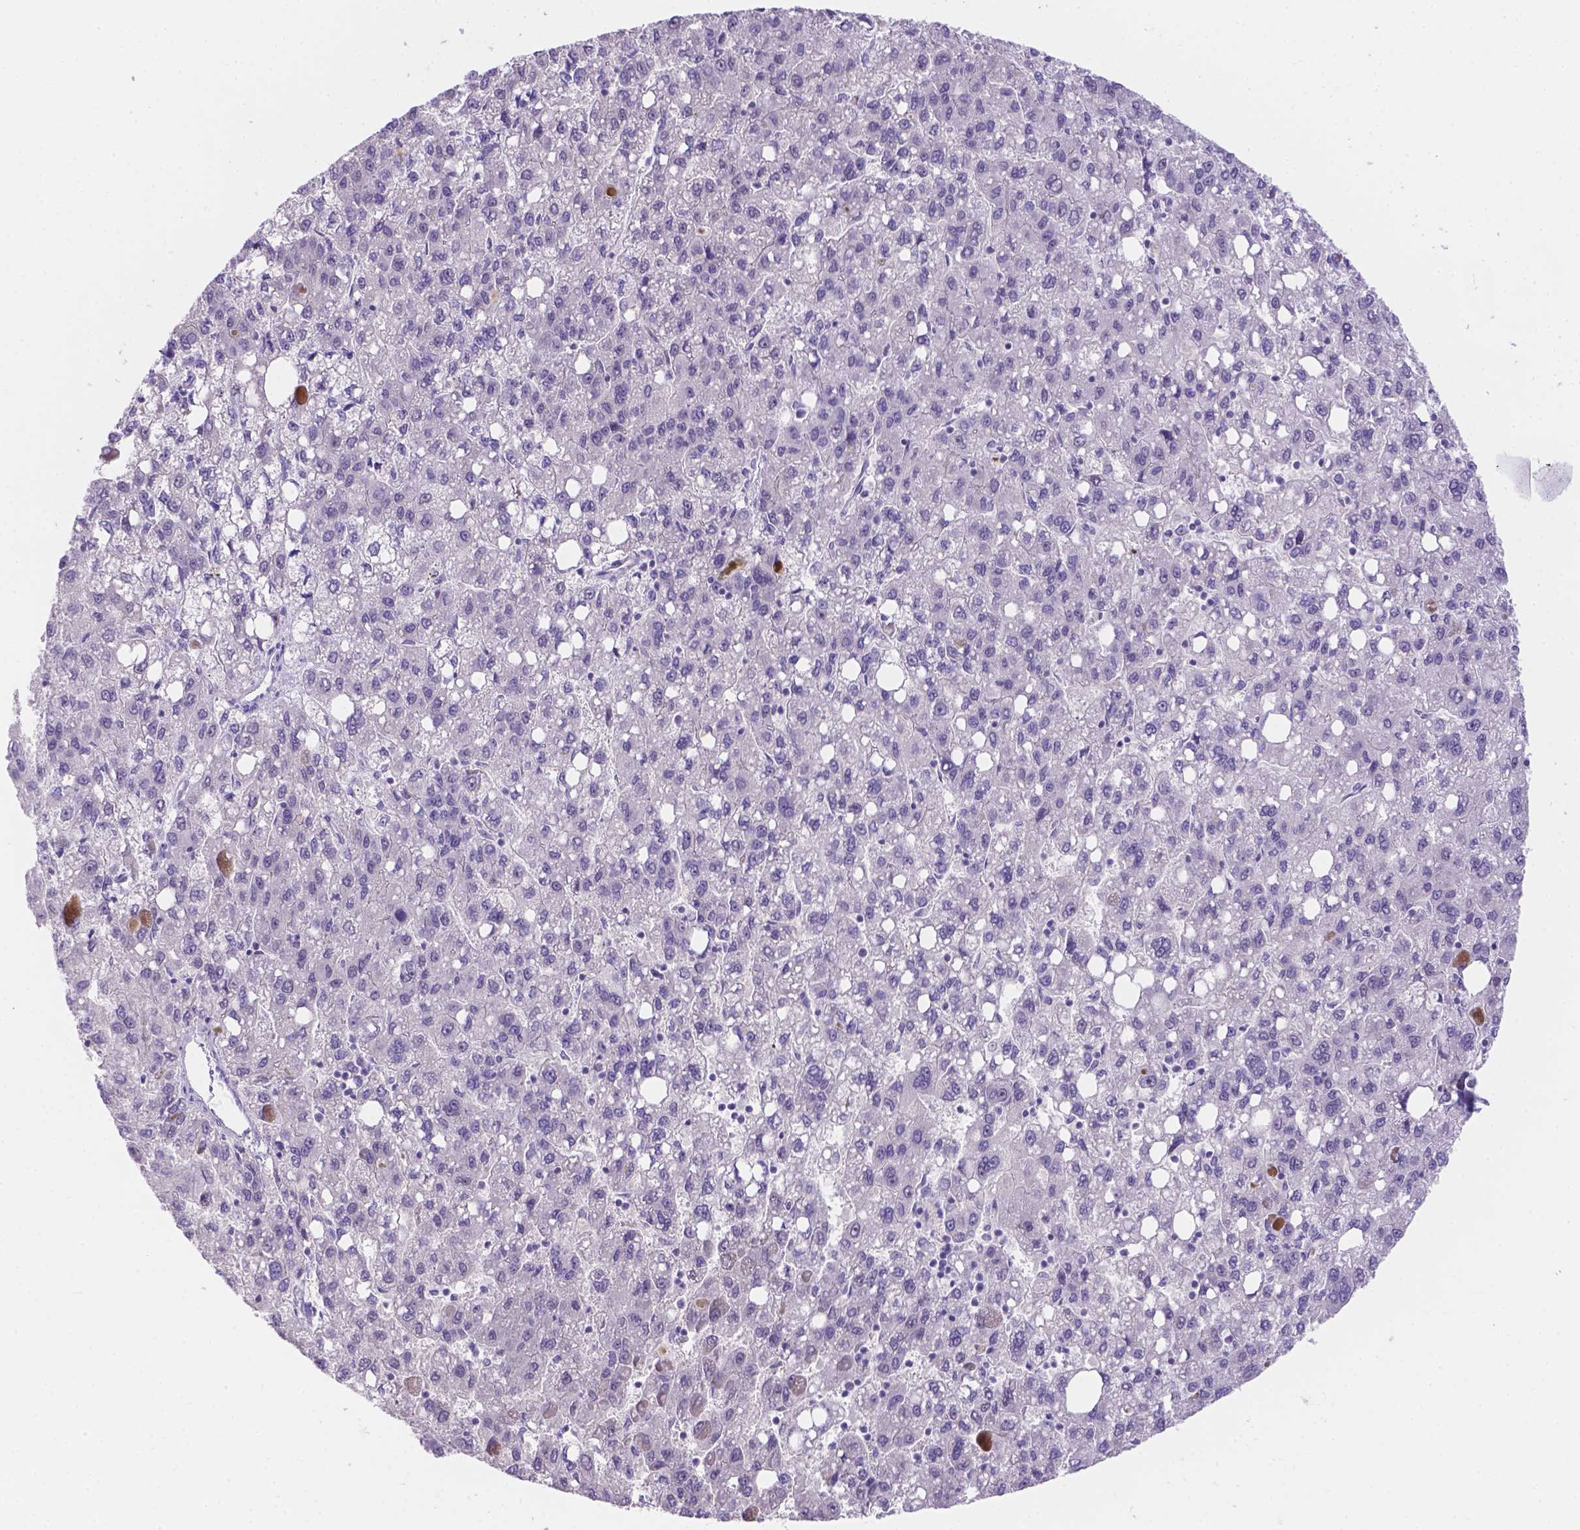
{"staining": {"intensity": "negative", "quantity": "none", "location": "none"}, "tissue": "liver cancer", "cell_type": "Tumor cells", "image_type": "cancer", "snomed": [{"axis": "morphology", "description": "Carcinoma, Hepatocellular, NOS"}, {"axis": "topography", "description": "Liver"}], "caption": "The photomicrograph shows no significant staining in tumor cells of liver cancer (hepatocellular carcinoma). Nuclei are stained in blue.", "gene": "CD96", "patient": {"sex": "female", "age": 82}}